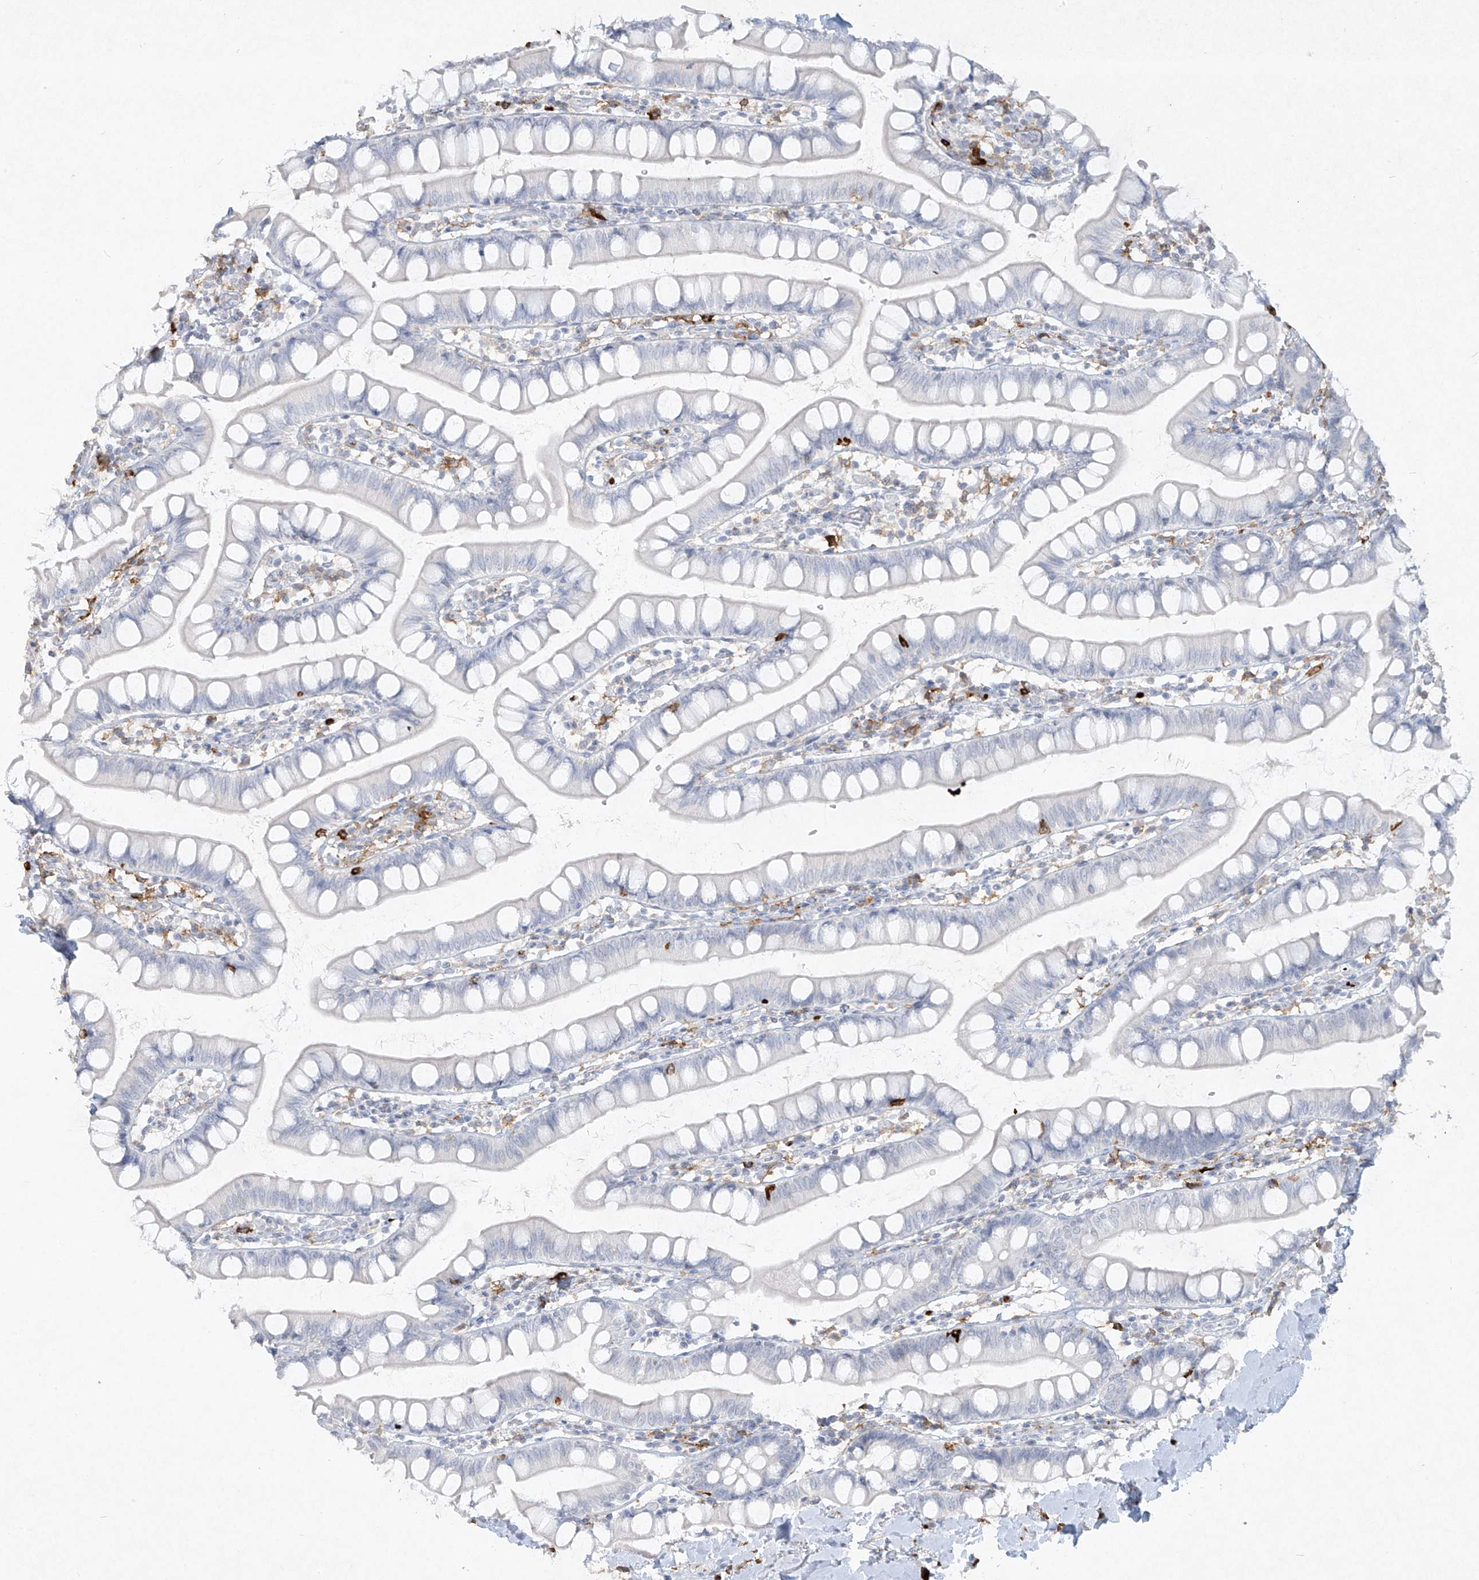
{"staining": {"intensity": "negative", "quantity": "none", "location": "none"}, "tissue": "small intestine", "cell_type": "Glandular cells", "image_type": "normal", "snomed": [{"axis": "morphology", "description": "Normal tissue, NOS"}, {"axis": "topography", "description": "Small intestine"}], "caption": "High magnification brightfield microscopy of unremarkable small intestine stained with DAB (3,3'-diaminobenzidine) (brown) and counterstained with hematoxylin (blue): glandular cells show no significant positivity. (DAB IHC visualized using brightfield microscopy, high magnification).", "gene": "FCGR3A", "patient": {"sex": "female", "age": 84}}